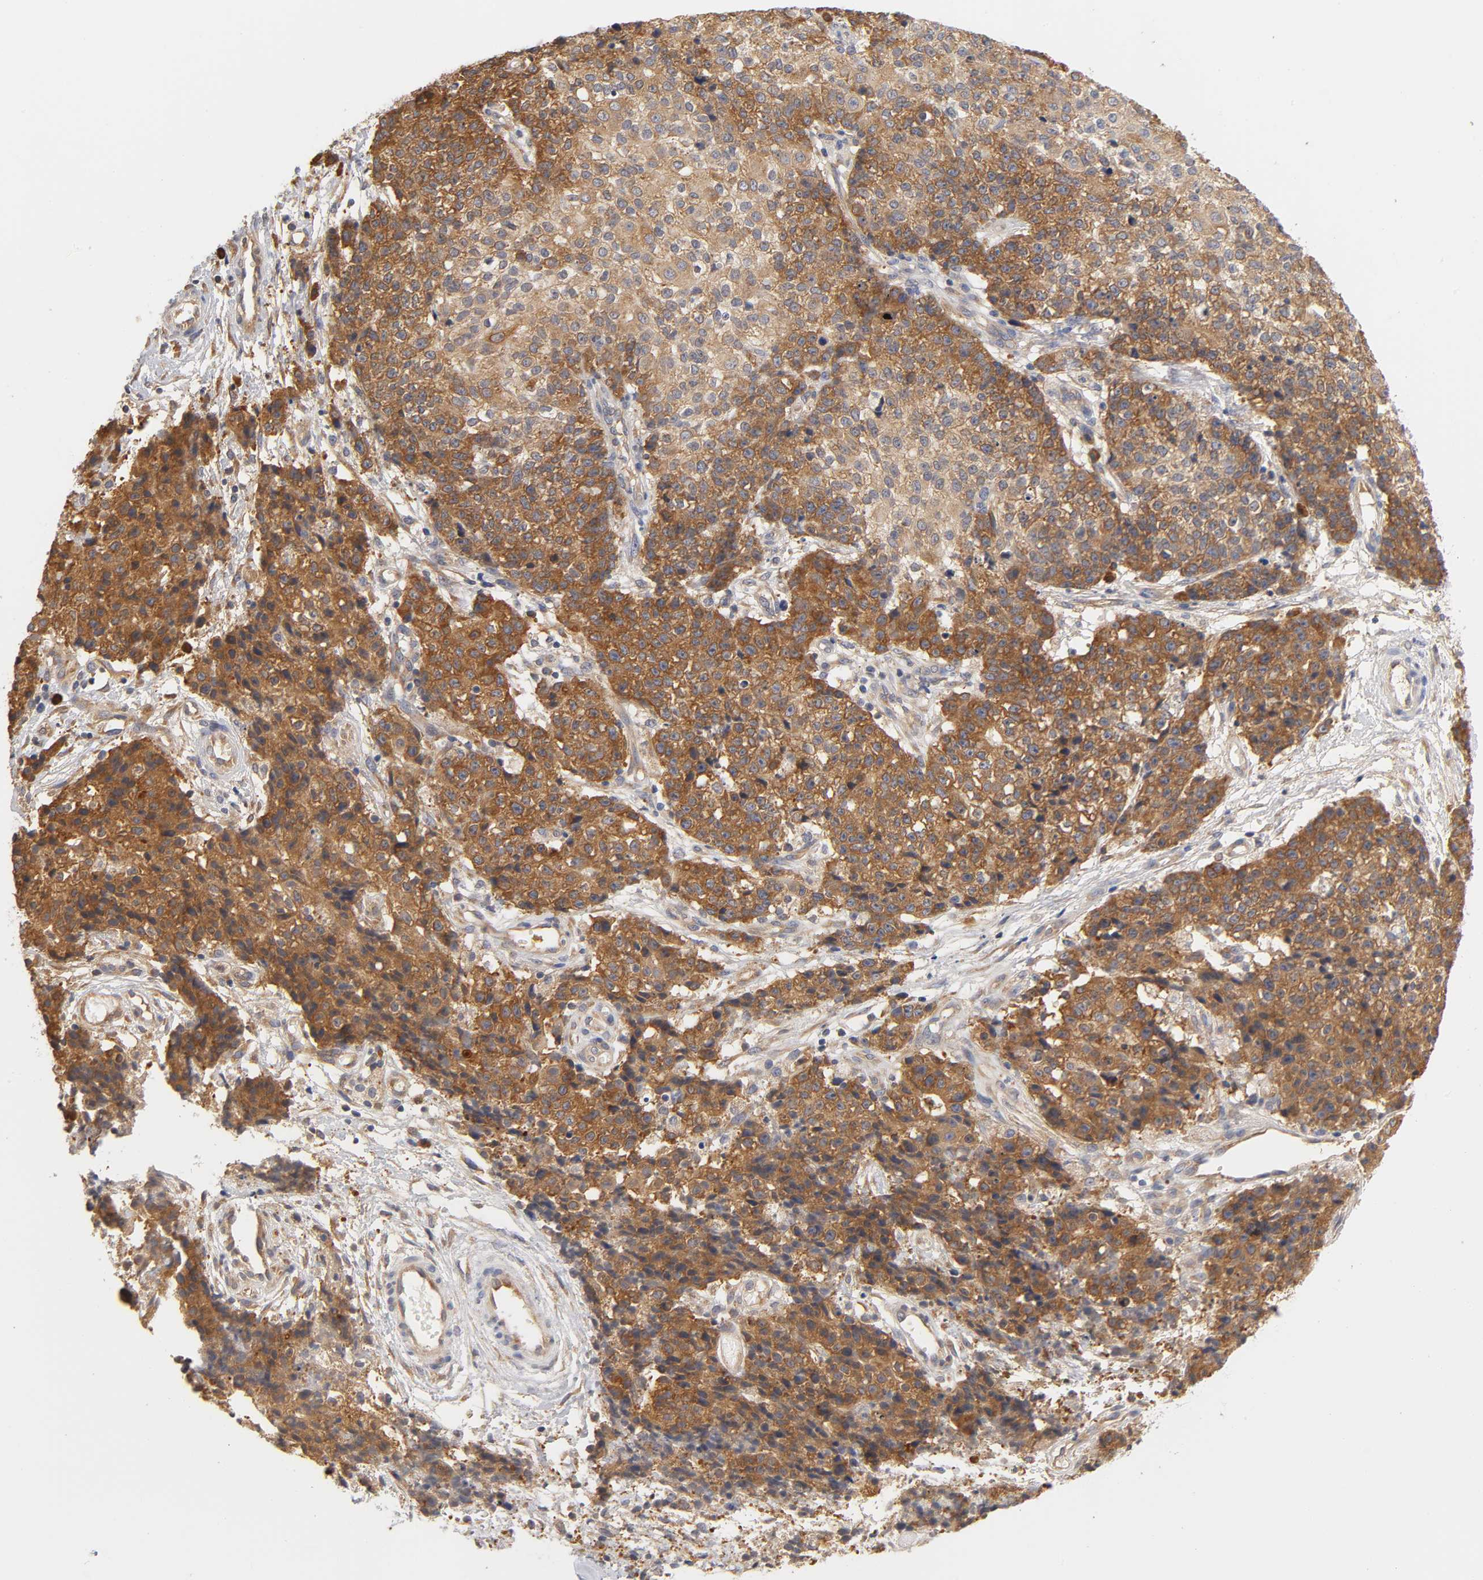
{"staining": {"intensity": "strong", "quantity": ">75%", "location": "cytoplasmic/membranous"}, "tissue": "ovarian cancer", "cell_type": "Tumor cells", "image_type": "cancer", "snomed": [{"axis": "morphology", "description": "Carcinoma, endometroid"}, {"axis": "topography", "description": "Ovary"}], "caption": "Protein staining shows strong cytoplasmic/membranous expression in approximately >75% of tumor cells in ovarian cancer.", "gene": "RPS29", "patient": {"sex": "female", "age": 42}}